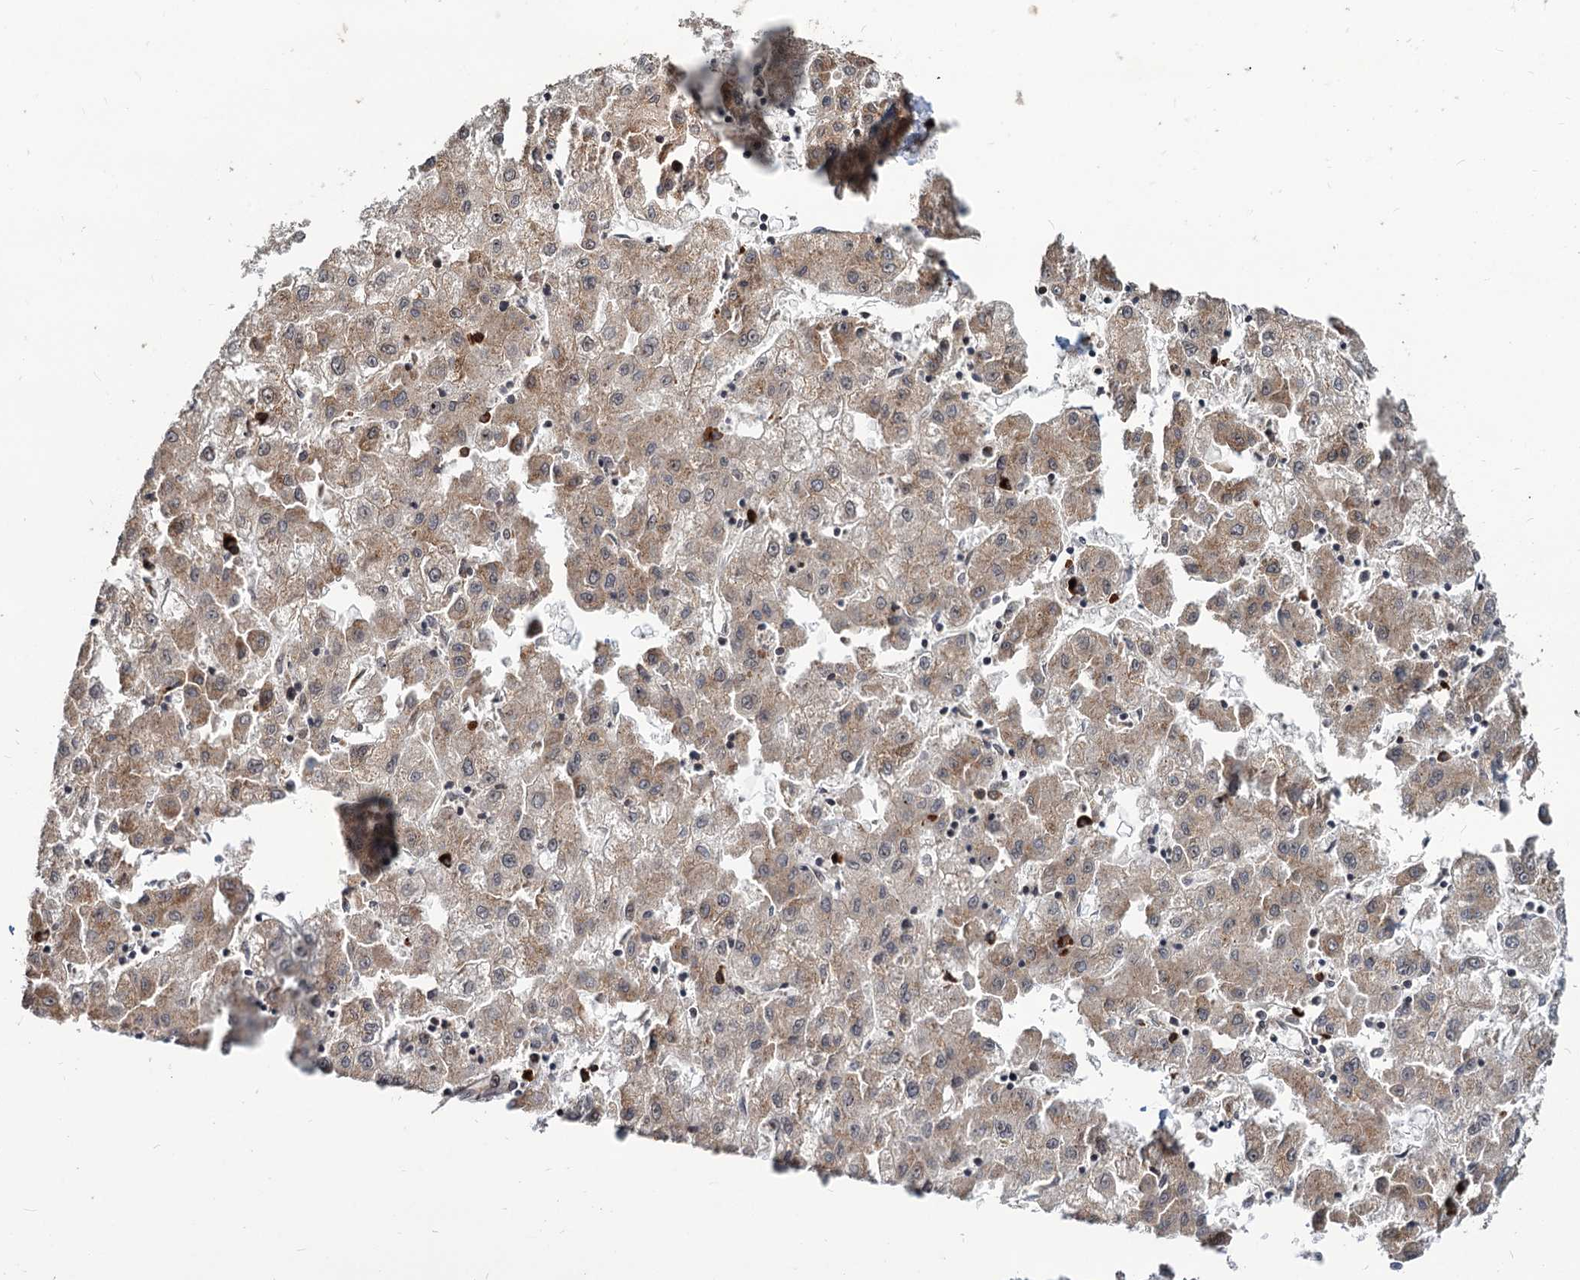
{"staining": {"intensity": "moderate", "quantity": "<25%", "location": "cytoplasmic/membranous"}, "tissue": "liver cancer", "cell_type": "Tumor cells", "image_type": "cancer", "snomed": [{"axis": "morphology", "description": "Carcinoma, Hepatocellular, NOS"}, {"axis": "topography", "description": "Liver"}], "caption": "Moderate cytoplasmic/membranous positivity is appreciated in about <25% of tumor cells in hepatocellular carcinoma (liver). The protein is shown in brown color, while the nuclei are stained blue.", "gene": "SAAL1", "patient": {"sex": "male", "age": 72}}